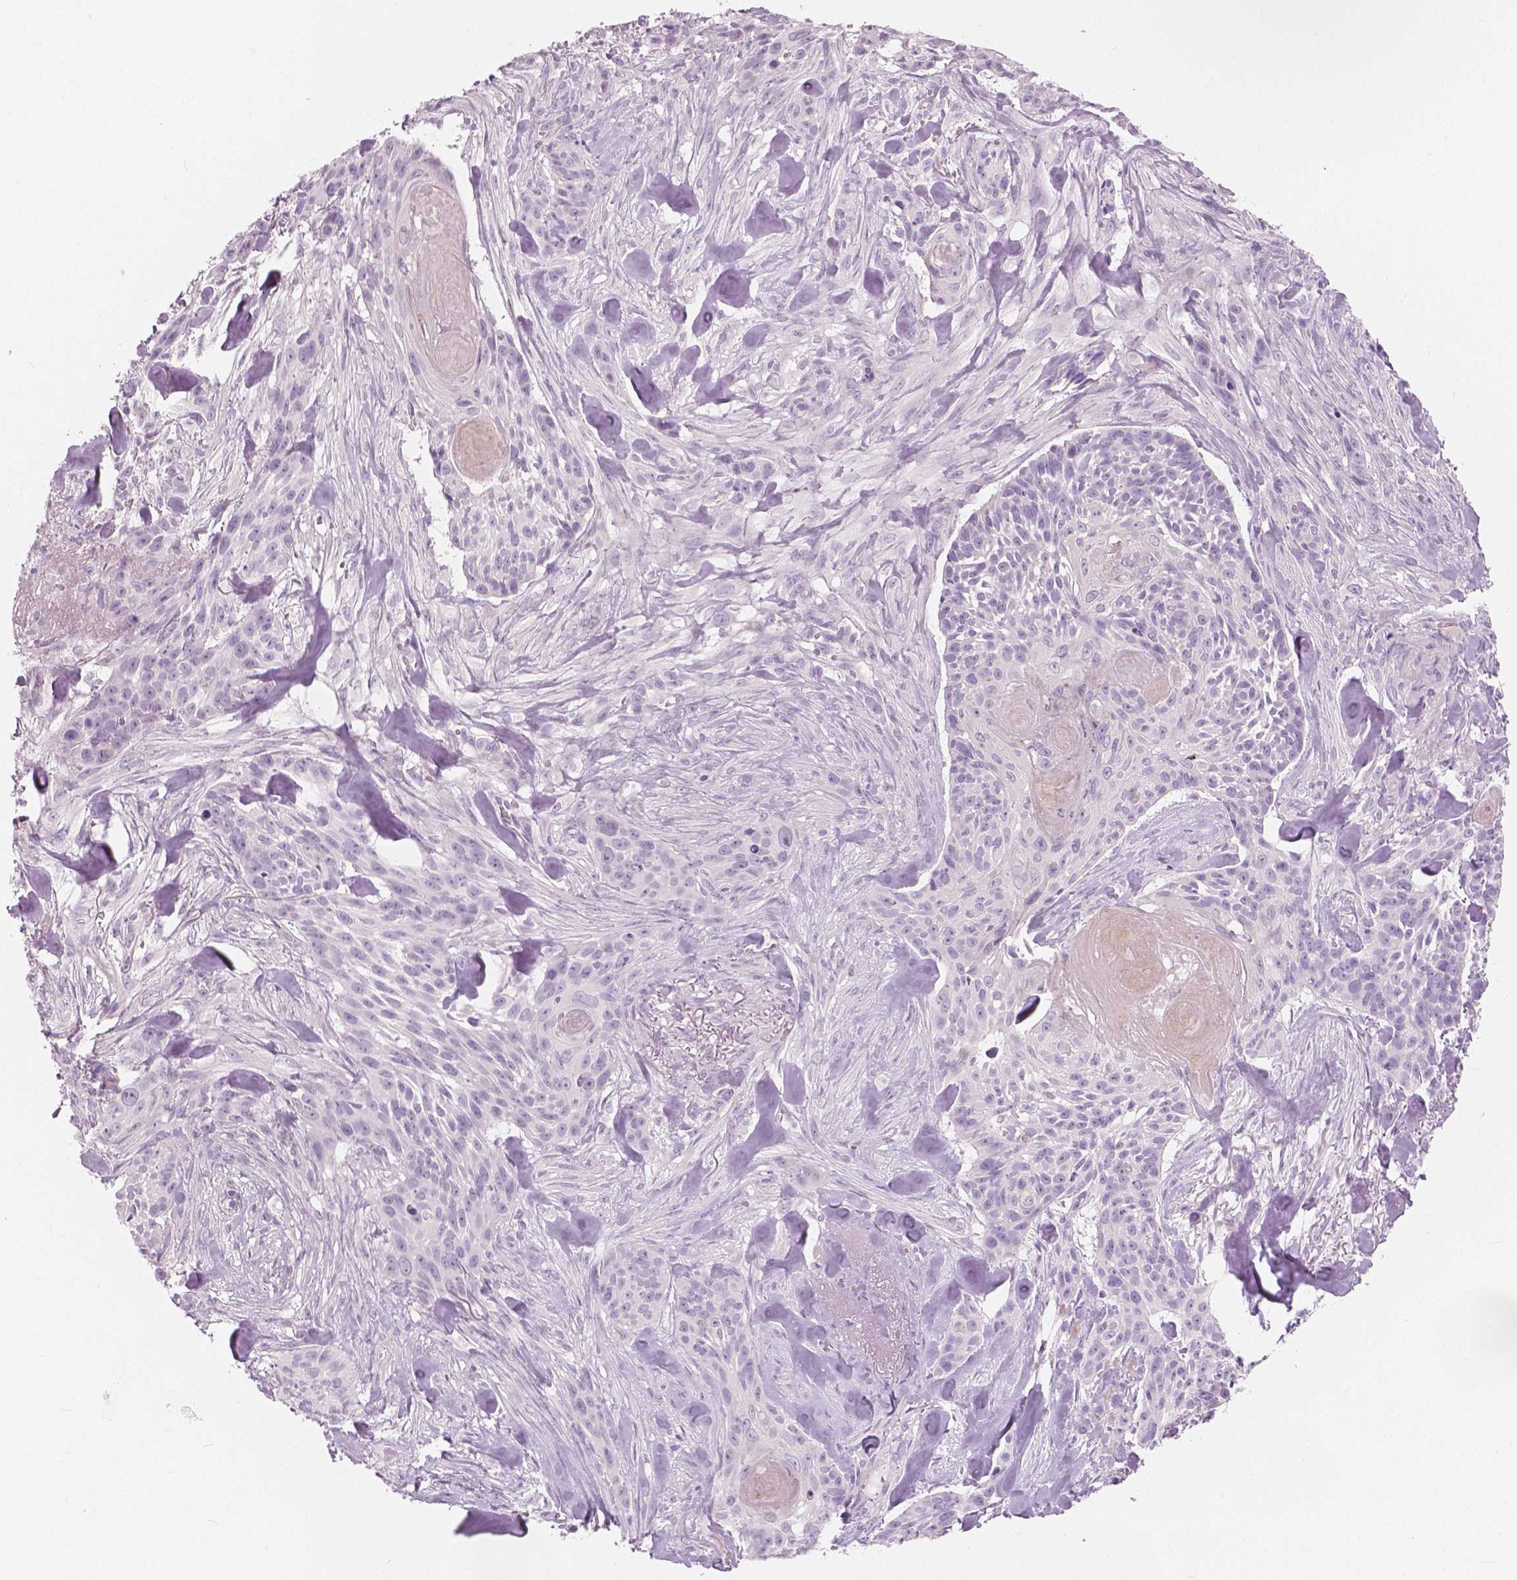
{"staining": {"intensity": "negative", "quantity": "none", "location": "none"}, "tissue": "skin cancer", "cell_type": "Tumor cells", "image_type": "cancer", "snomed": [{"axis": "morphology", "description": "Basal cell carcinoma"}, {"axis": "topography", "description": "Skin"}], "caption": "Immunohistochemistry of human skin basal cell carcinoma exhibits no expression in tumor cells.", "gene": "A4GNT", "patient": {"sex": "male", "age": 87}}